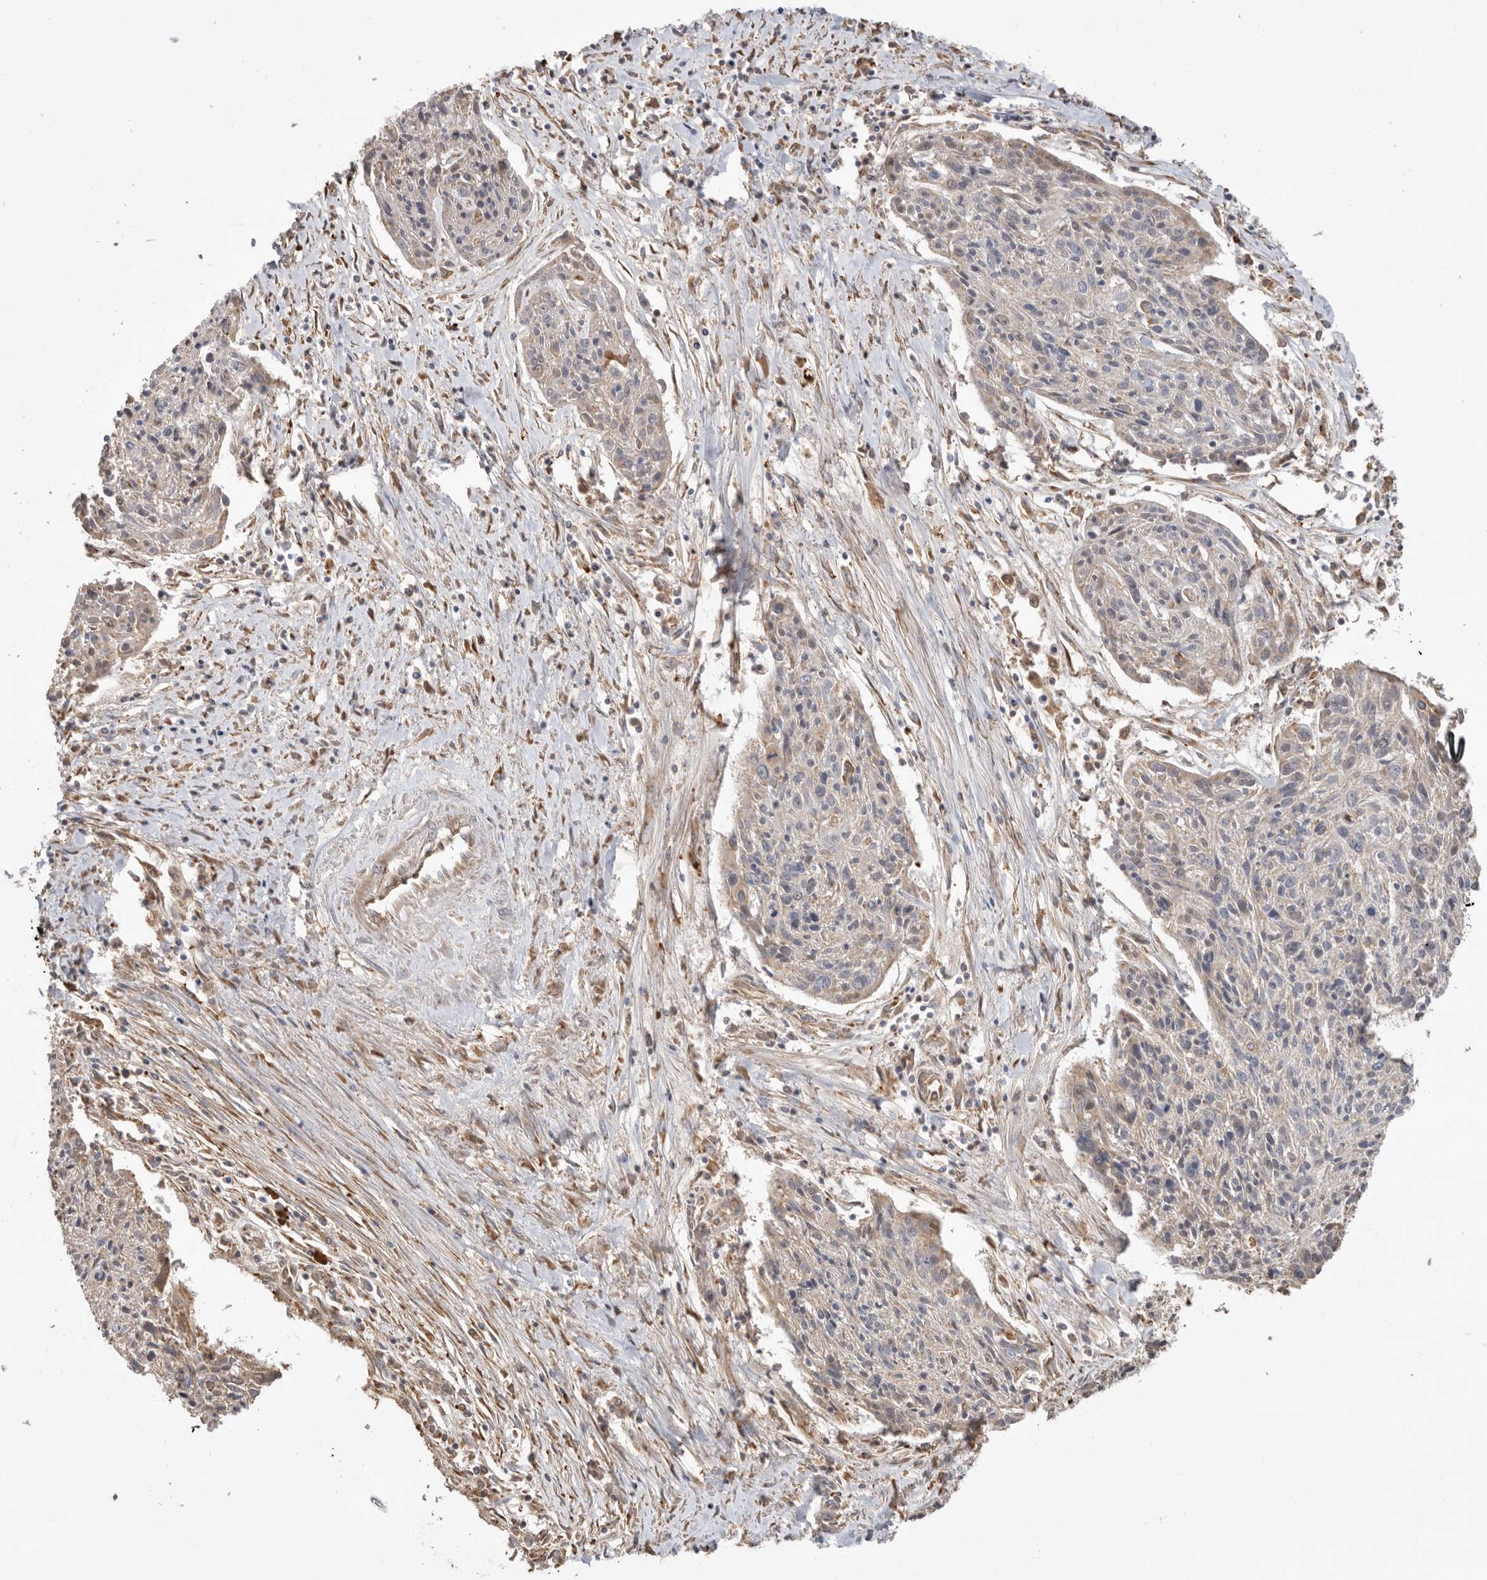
{"staining": {"intensity": "negative", "quantity": "none", "location": "none"}, "tissue": "cervical cancer", "cell_type": "Tumor cells", "image_type": "cancer", "snomed": [{"axis": "morphology", "description": "Squamous cell carcinoma, NOS"}, {"axis": "topography", "description": "Cervix"}], "caption": "An immunohistochemistry (IHC) image of cervical squamous cell carcinoma is shown. There is no staining in tumor cells of cervical squamous cell carcinoma. (DAB (3,3'-diaminobenzidine) immunohistochemistry visualized using brightfield microscopy, high magnification).", "gene": "CDC42BPB", "patient": {"sex": "female", "age": 51}}